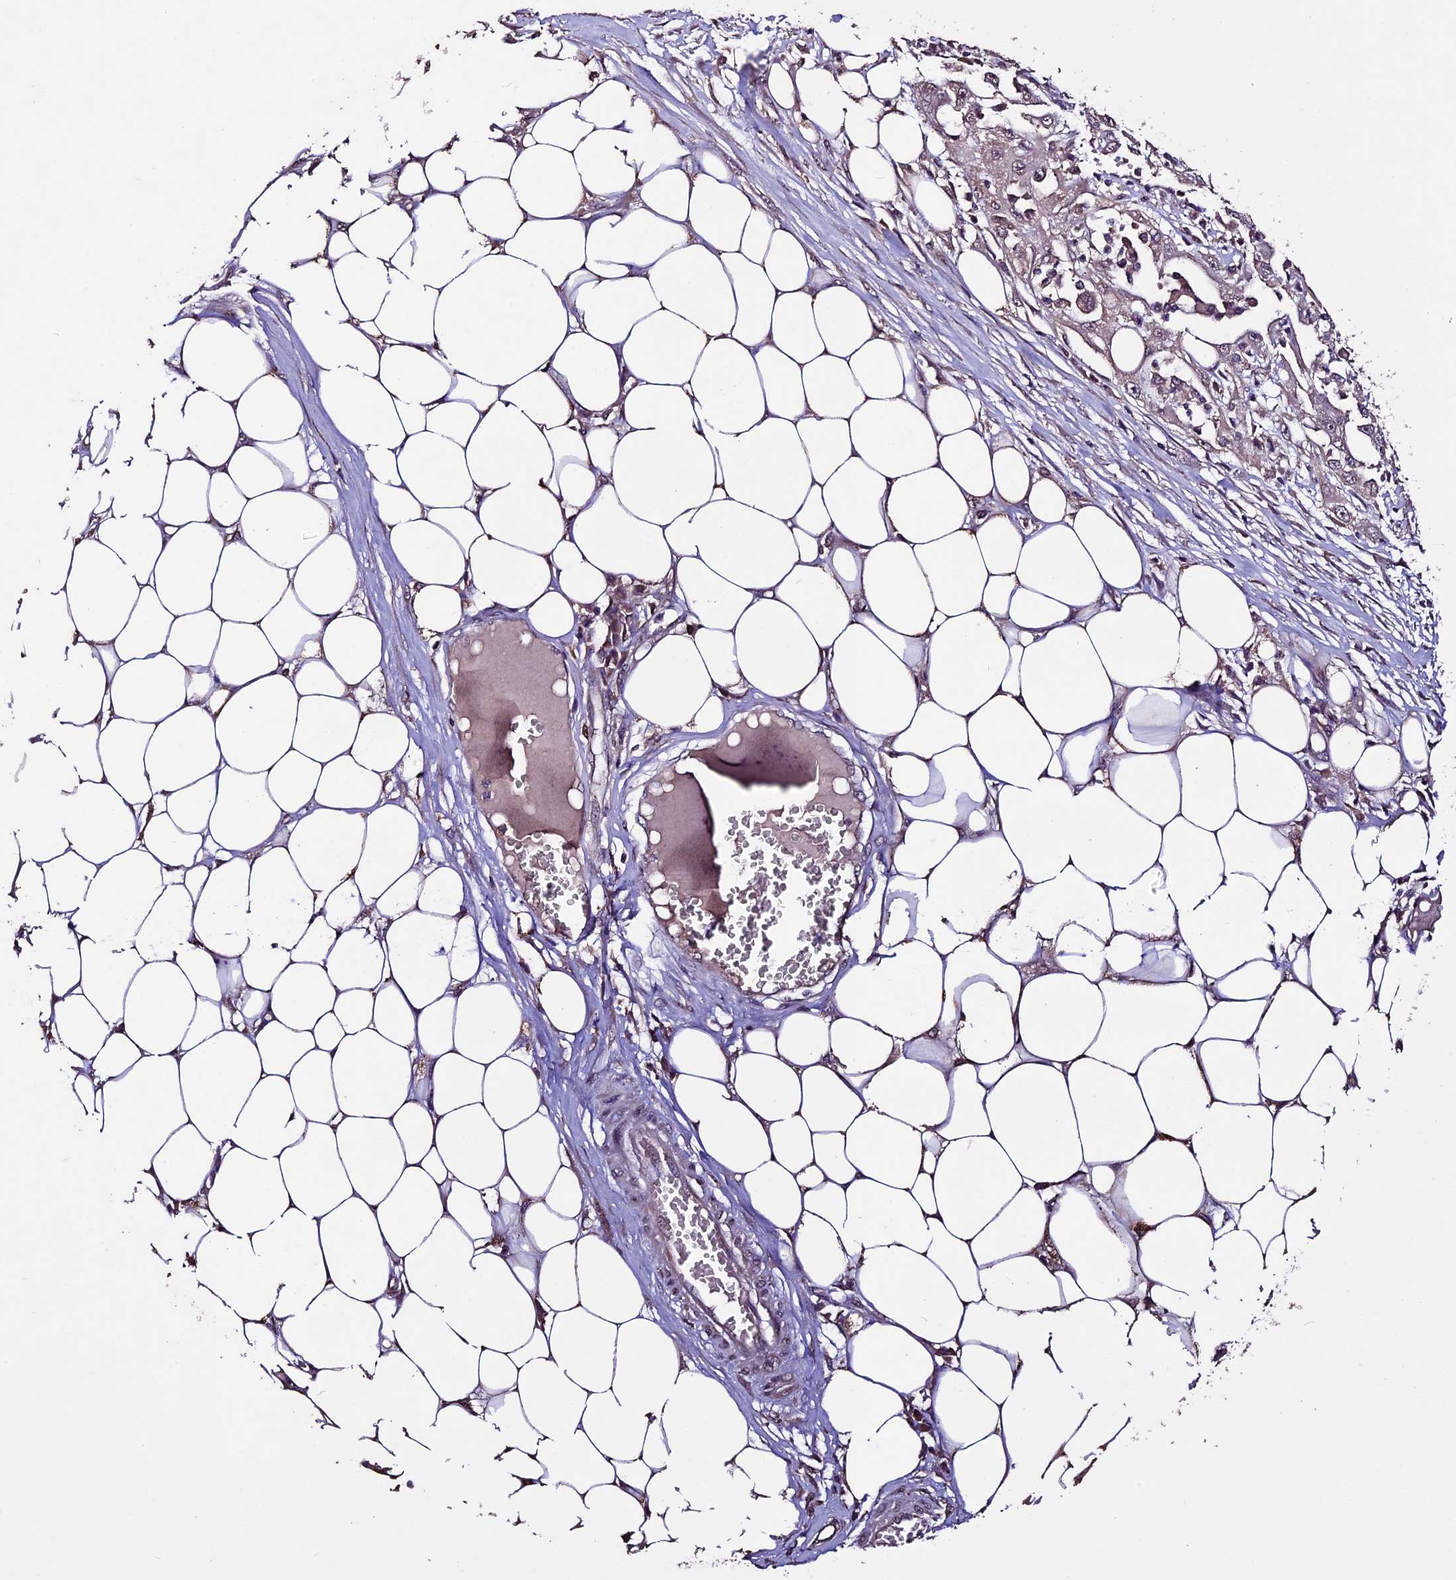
{"staining": {"intensity": "weak", "quantity": "25%-75%", "location": "cytoplasmic/membranous,nuclear"}, "tissue": "skin cancer", "cell_type": "Tumor cells", "image_type": "cancer", "snomed": [{"axis": "morphology", "description": "Squamous cell carcinoma, NOS"}, {"axis": "morphology", "description": "Squamous cell carcinoma, metastatic, NOS"}, {"axis": "topography", "description": "Skin"}, {"axis": "topography", "description": "Lymph node"}], "caption": "IHC (DAB (3,3'-diaminobenzidine)) staining of skin cancer reveals weak cytoplasmic/membranous and nuclear protein staining in about 25%-75% of tumor cells. (DAB = brown stain, brightfield microscopy at high magnification).", "gene": "DIS3L", "patient": {"sex": "male", "age": 75}}